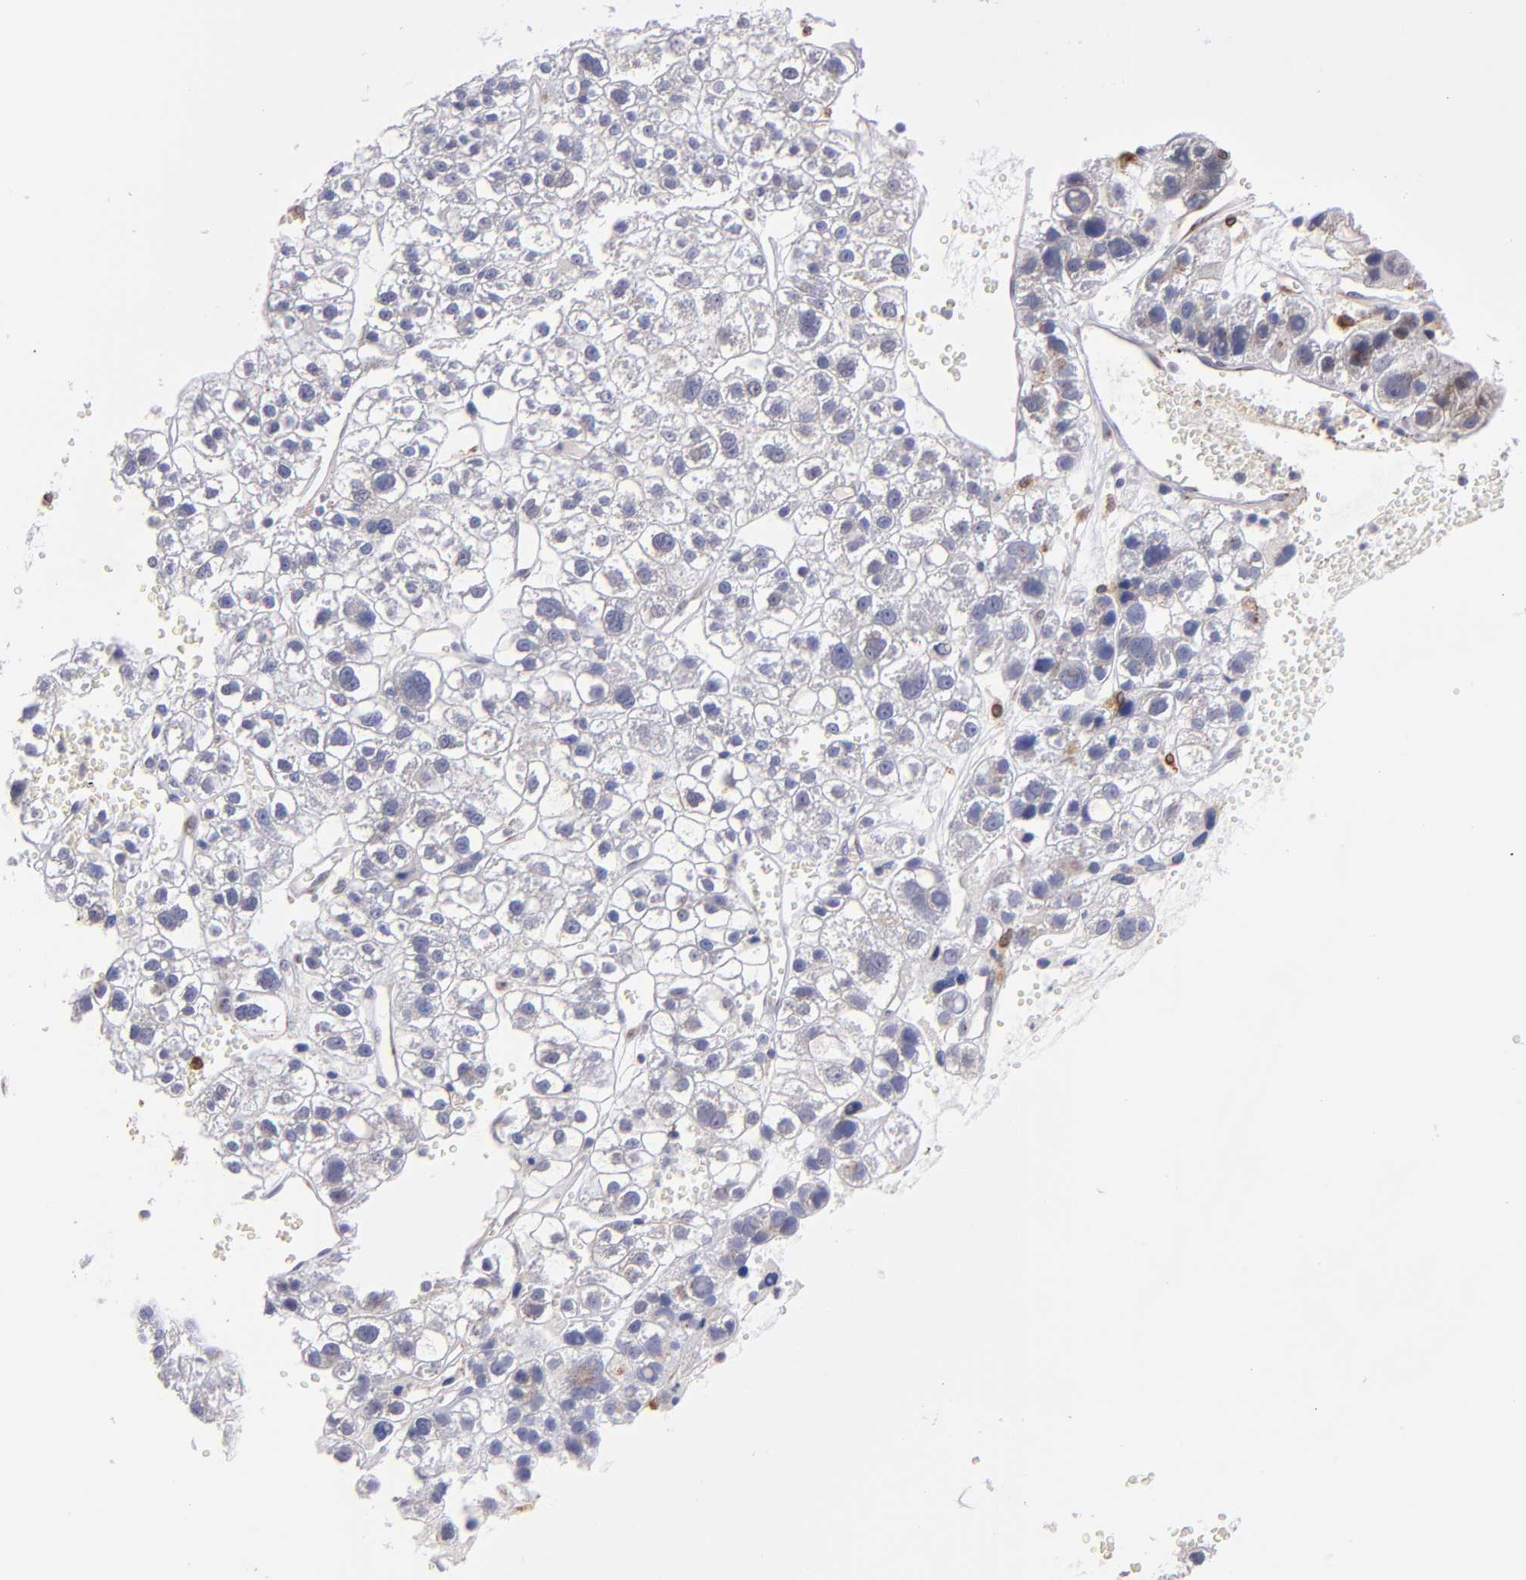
{"staining": {"intensity": "negative", "quantity": "none", "location": "none"}, "tissue": "liver cancer", "cell_type": "Tumor cells", "image_type": "cancer", "snomed": [{"axis": "morphology", "description": "Carcinoma, Hepatocellular, NOS"}, {"axis": "topography", "description": "Liver"}], "caption": "Immunohistochemical staining of human hepatocellular carcinoma (liver) exhibits no significant staining in tumor cells.", "gene": "PTGS1", "patient": {"sex": "female", "age": 85}}